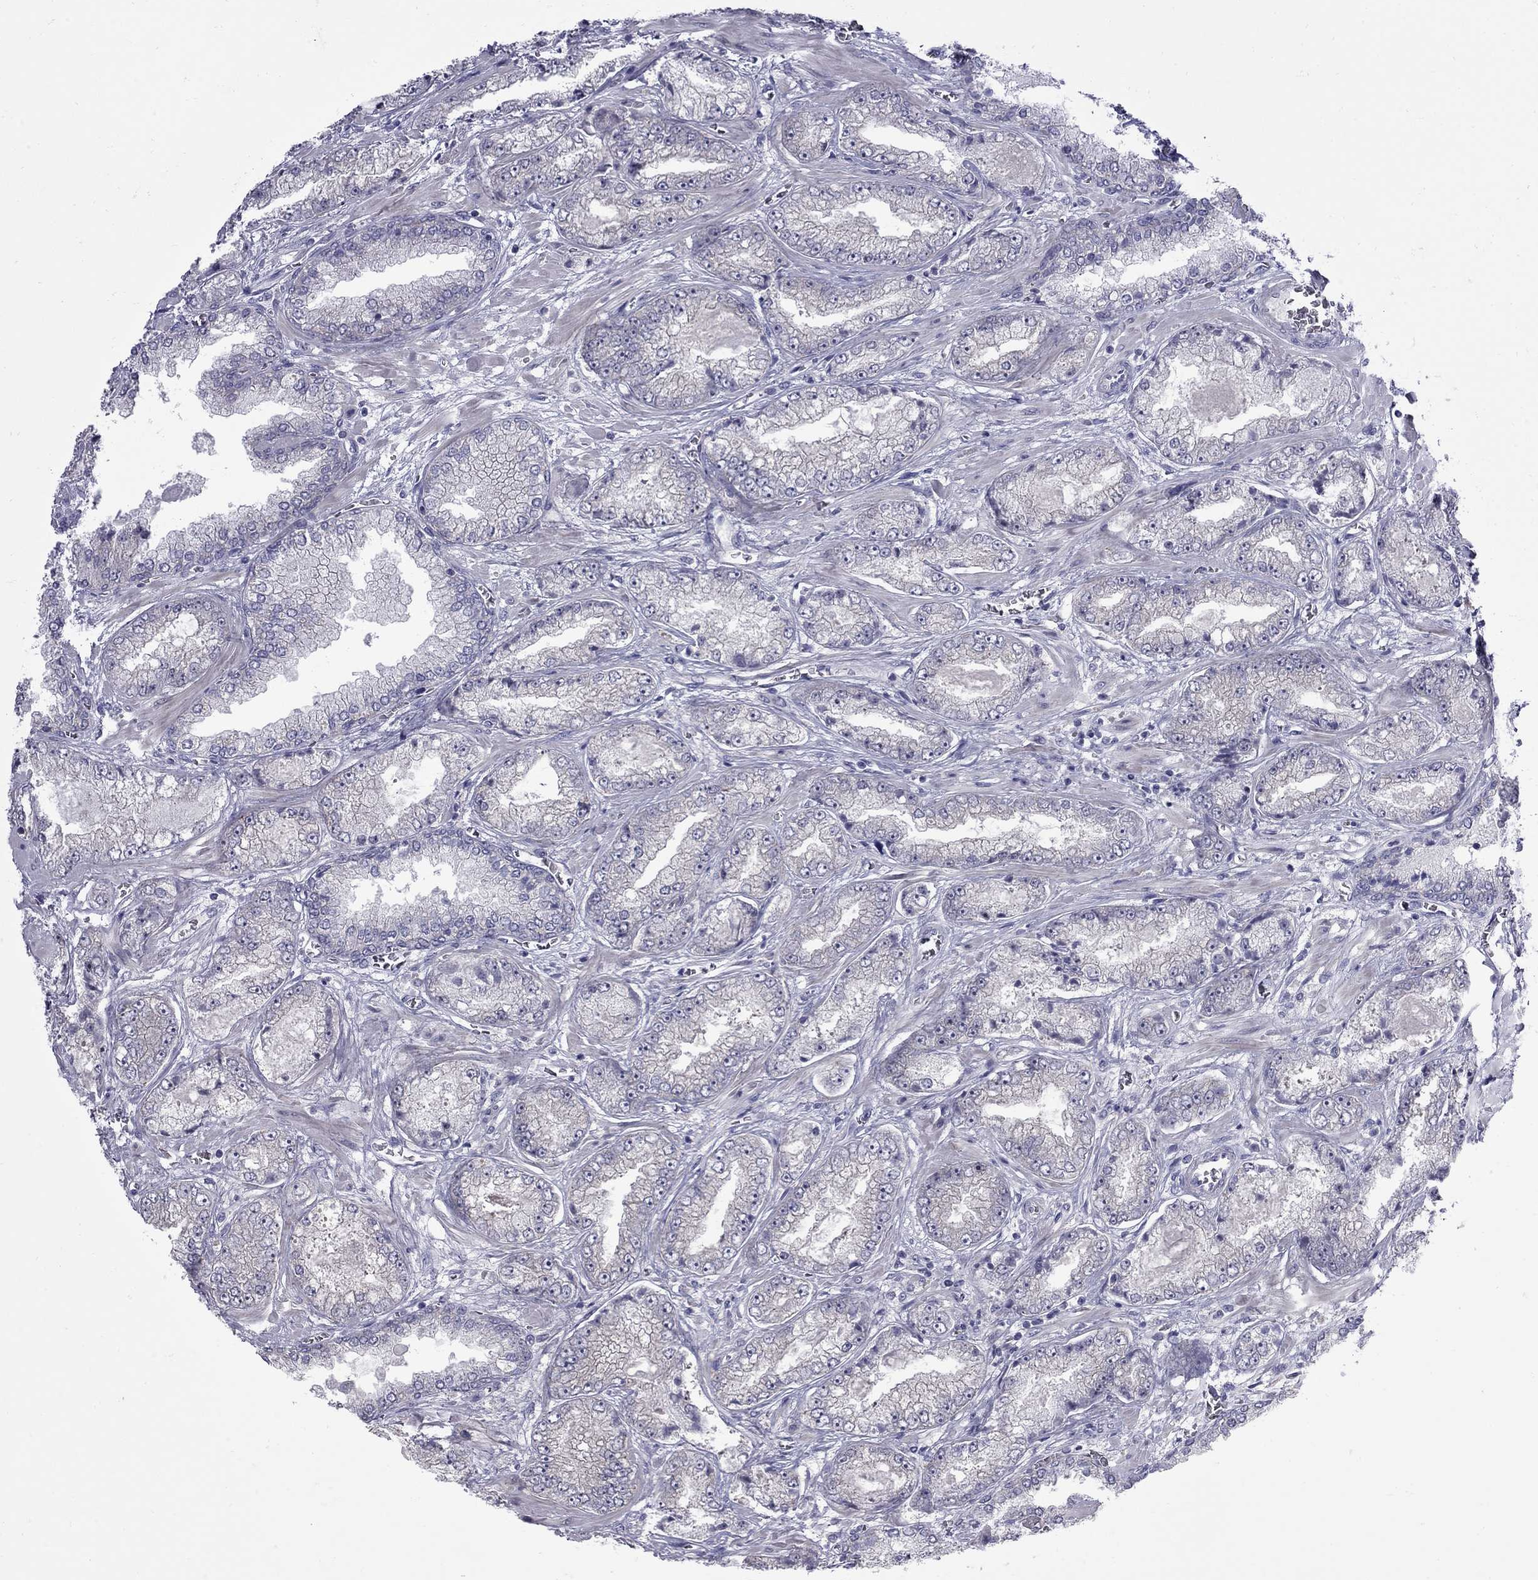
{"staining": {"intensity": "negative", "quantity": "none", "location": "none"}, "tissue": "prostate cancer", "cell_type": "Tumor cells", "image_type": "cancer", "snomed": [{"axis": "morphology", "description": "Adenocarcinoma, Low grade"}, {"axis": "topography", "description": "Prostate"}], "caption": "Immunohistochemical staining of low-grade adenocarcinoma (prostate) exhibits no significant staining in tumor cells.", "gene": "NRARP", "patient": {"sex": "male", "age": 57}}